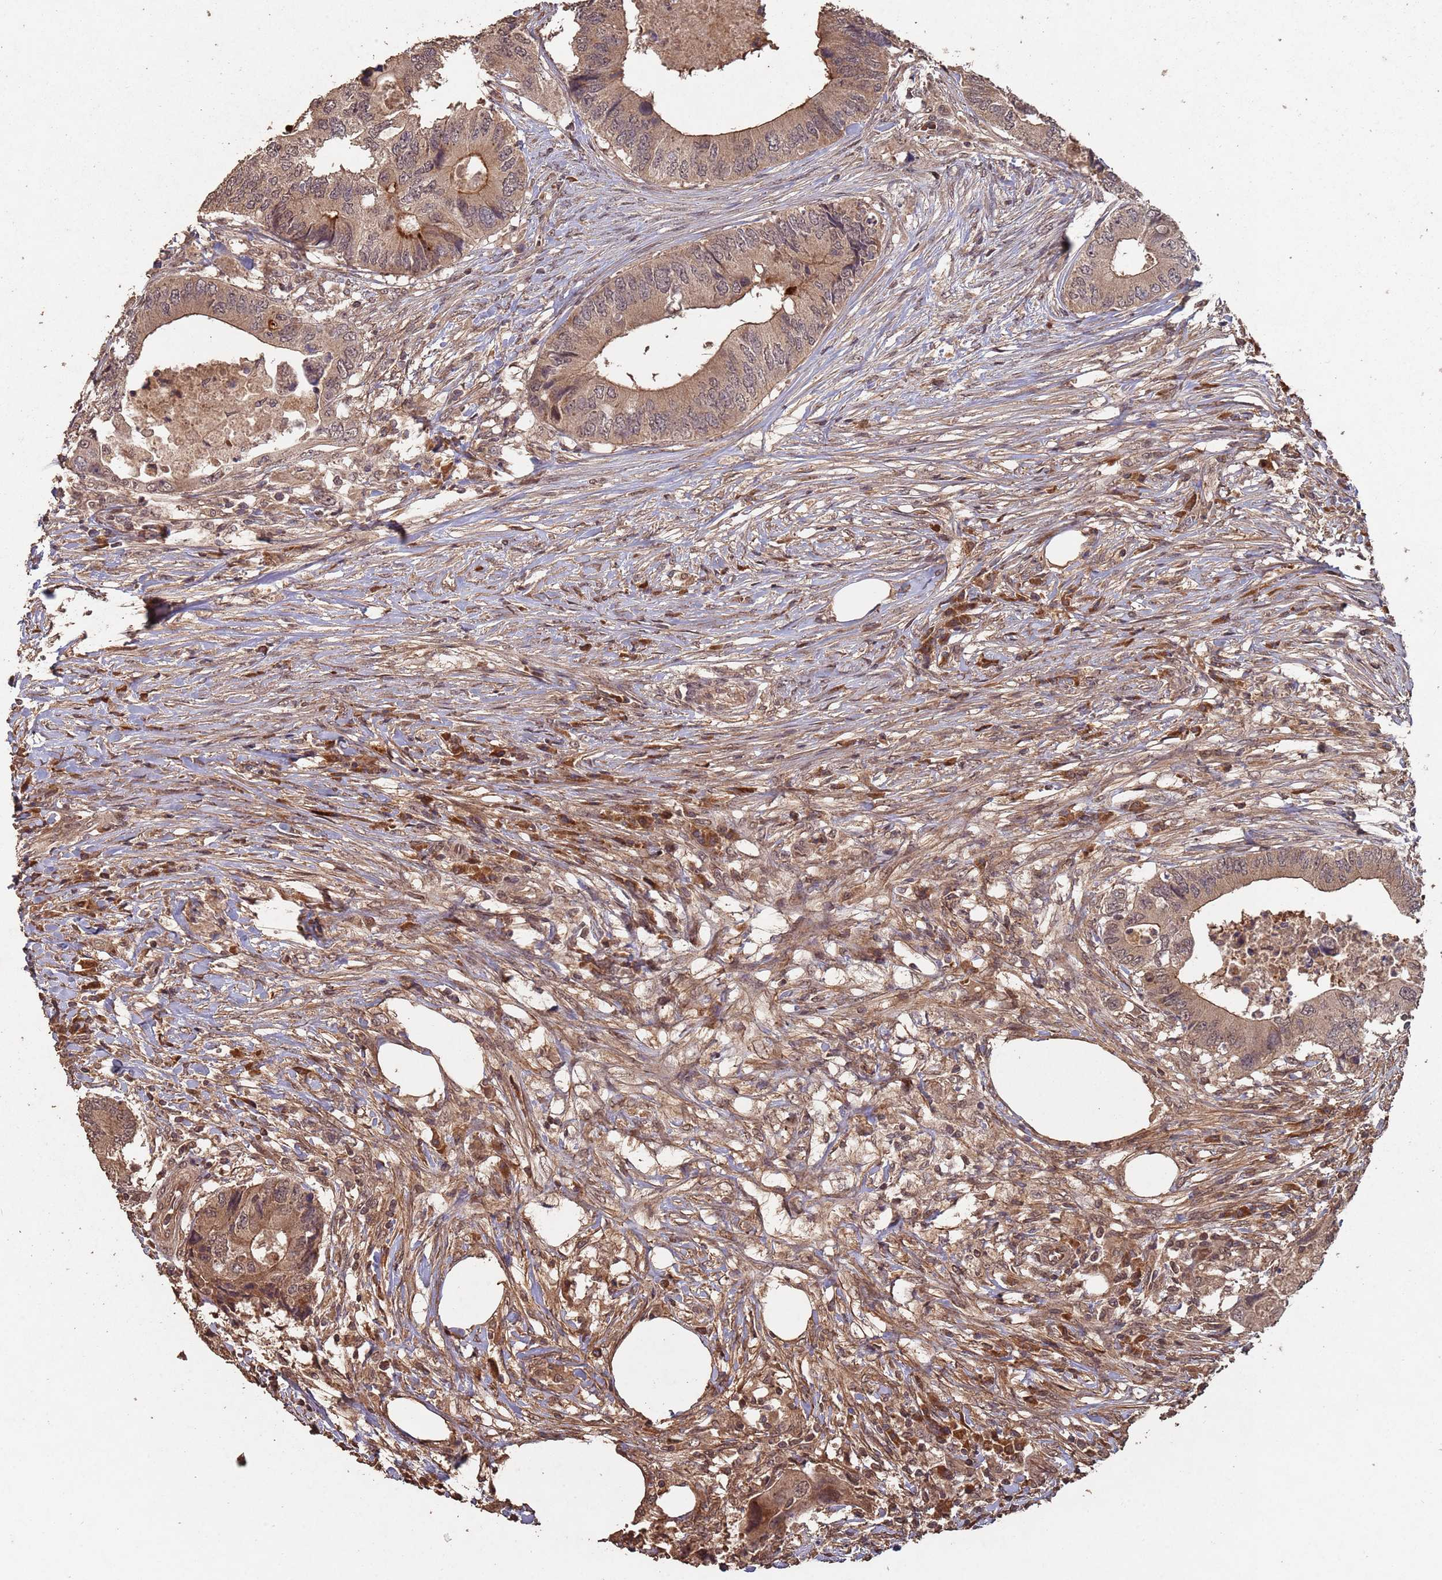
{"staining": {"intensity": "moderate", "quantity": ">75%", "location": "cytoplasmic/membranous,nuclear"}, "tissue": "colorectal cancer", "cell_type": "Tumor cells", "image_type": "cancer", "snomed": [{"axis": "morphology", "description": "Adenocarcinoma, NOS"}, {"axis": "topography", "description": "Colon"}], "caption": "Adenocarcinoma (colorectal) stained for a protein (brown) demonstrates moderate cytoplasmic/membranous and nuclear positive expression in approximately >75% of tumor cells.", "gene": "FRAT1", "patient": {"sex": "male", "age": 71}}